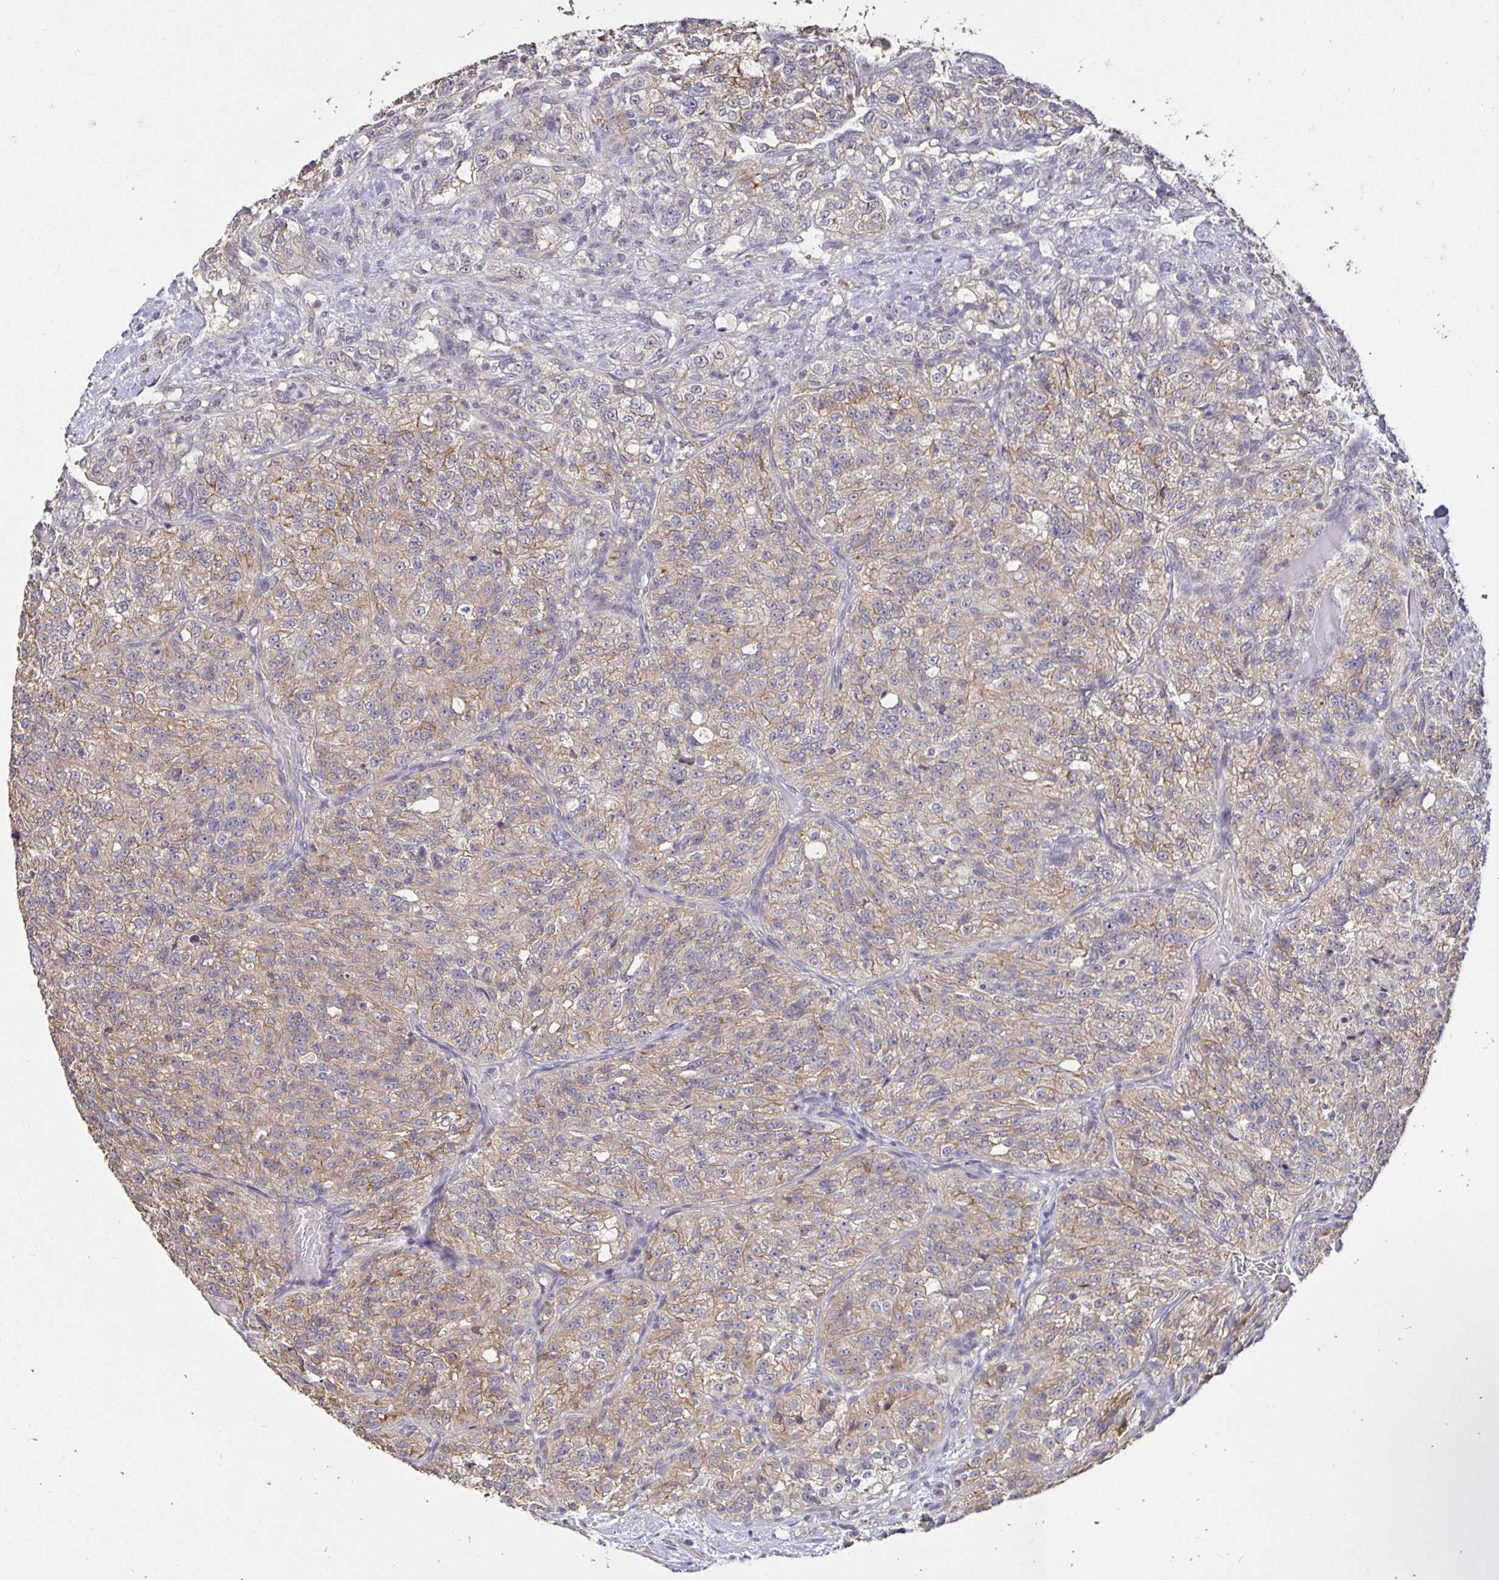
{"staining": {"intensity": "weak", "quantity": "25%-75%", "location": "cytoplasmic/membranous"}, "tissue": "renal cancer", "cell_type": "Tumor cells", "image_type": "cancer", "snomed": [{"axis": "morphology", "description": "Adenocarcinoma, NOS"}, {"axis": "topography", "description": "Kidney"}], "caption": "A brown stain shows weak cytoplasmic/membranous expression of a protein in renal cancer tumor cells.", "gene": "PNPLA3", "patient": {"sex": "female", "age": 63}}